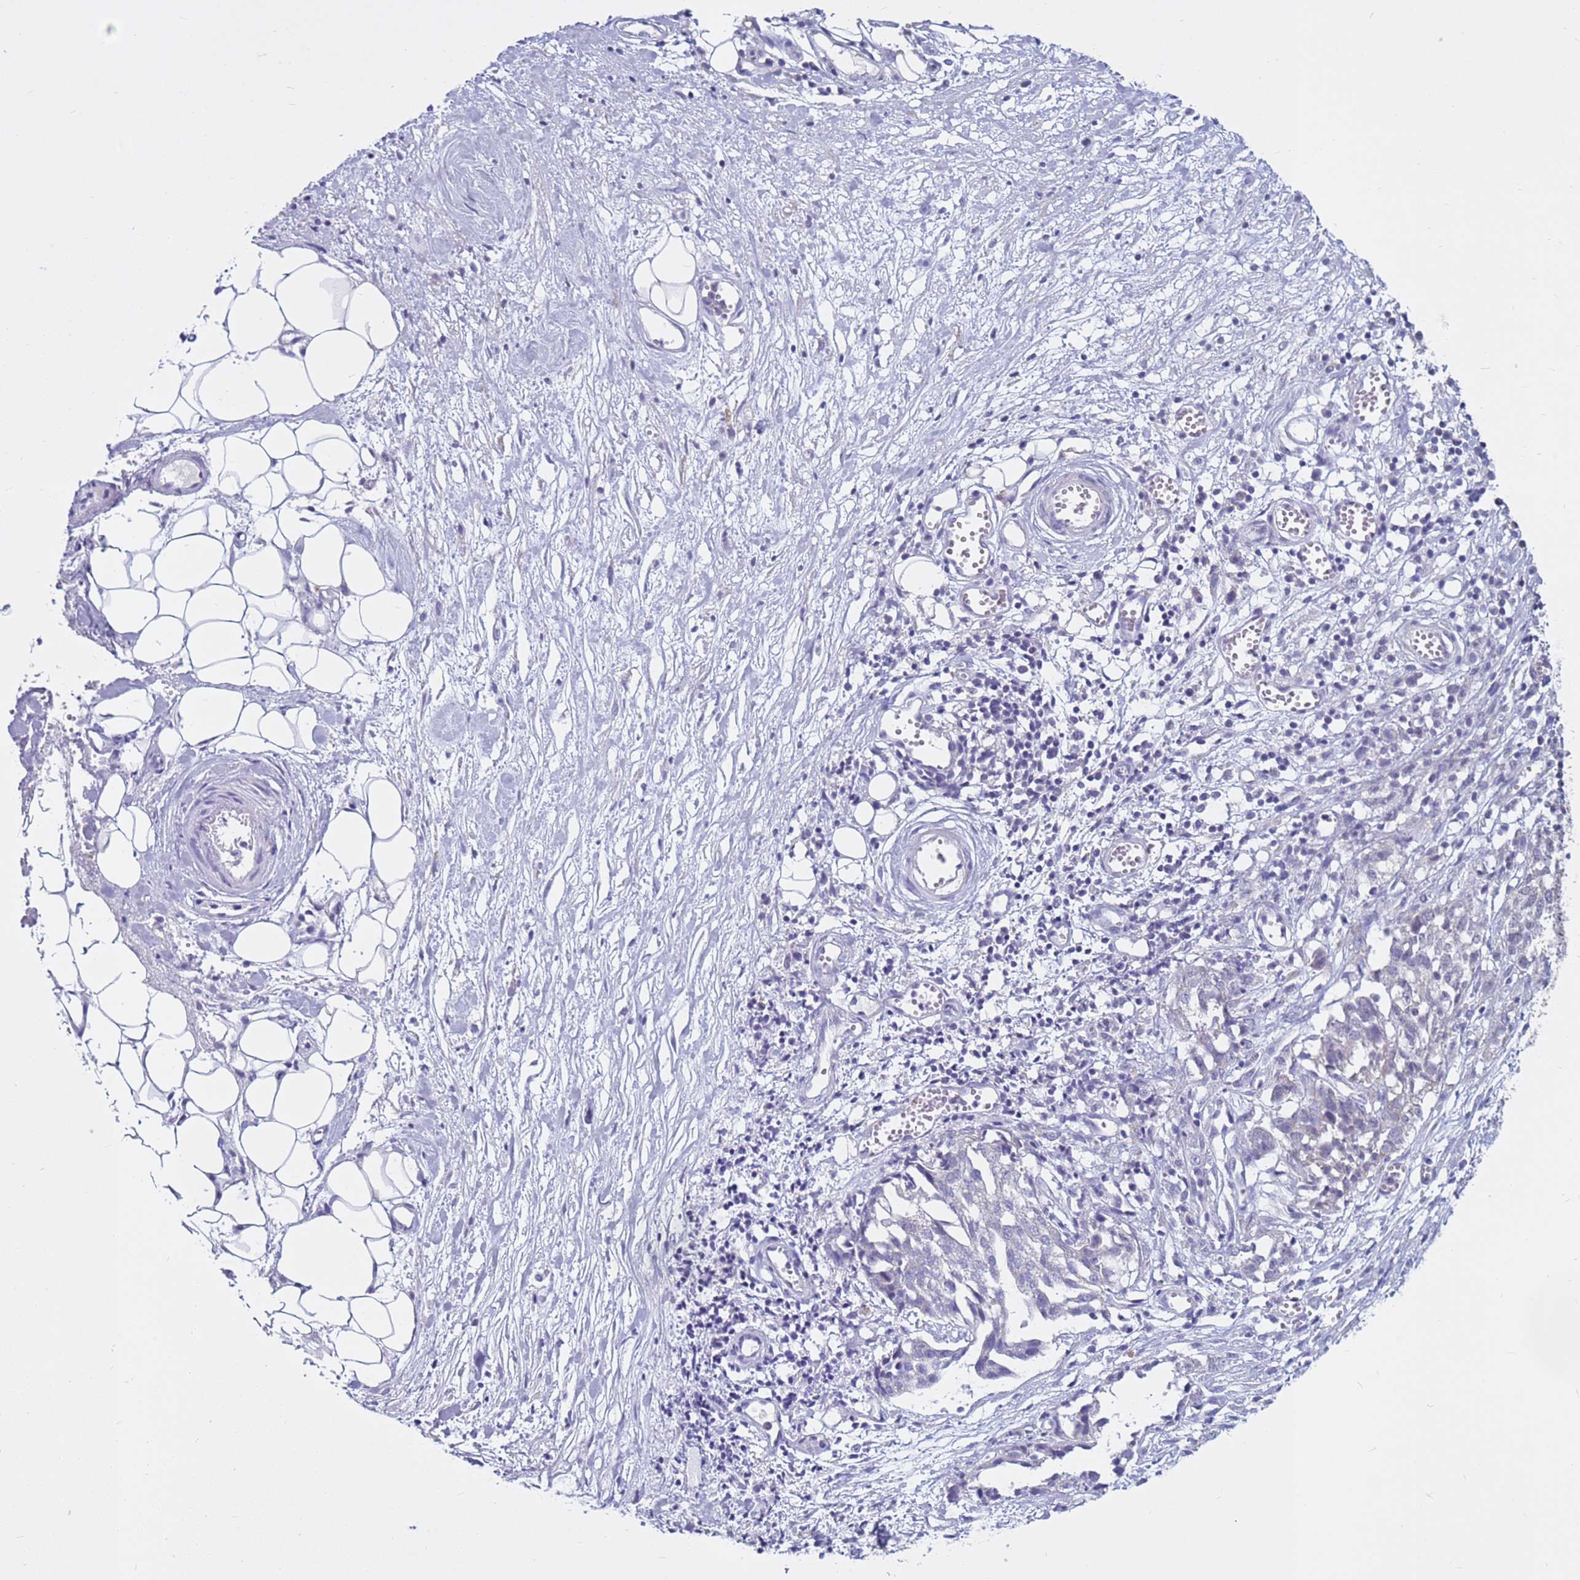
{"staining": {"intensity": "negative", "quantity": "none", "location": "none"}, "tissue": "ovarian cancer", "cell_type": "Tumor cells", "image_type": "cancer", "snomed": [{"axis": "morphology", "description": "Cystadenocarcinoma, serous, NOS"}, {"axis": "topography", "description": "Soft tissue"}, {"axis": "topography", "description": "Ovary"}], "caption": "Tumor cells are negative for protein expression in human ovarian serous cystadenocarcinoma. (Brightfield microscopy of DAB (3,3'-diaminobenzidine) immunohistochemistry at high magnification).", "gene": "CDK2AP2", "patient": {"sex": "female", "age": 57}}